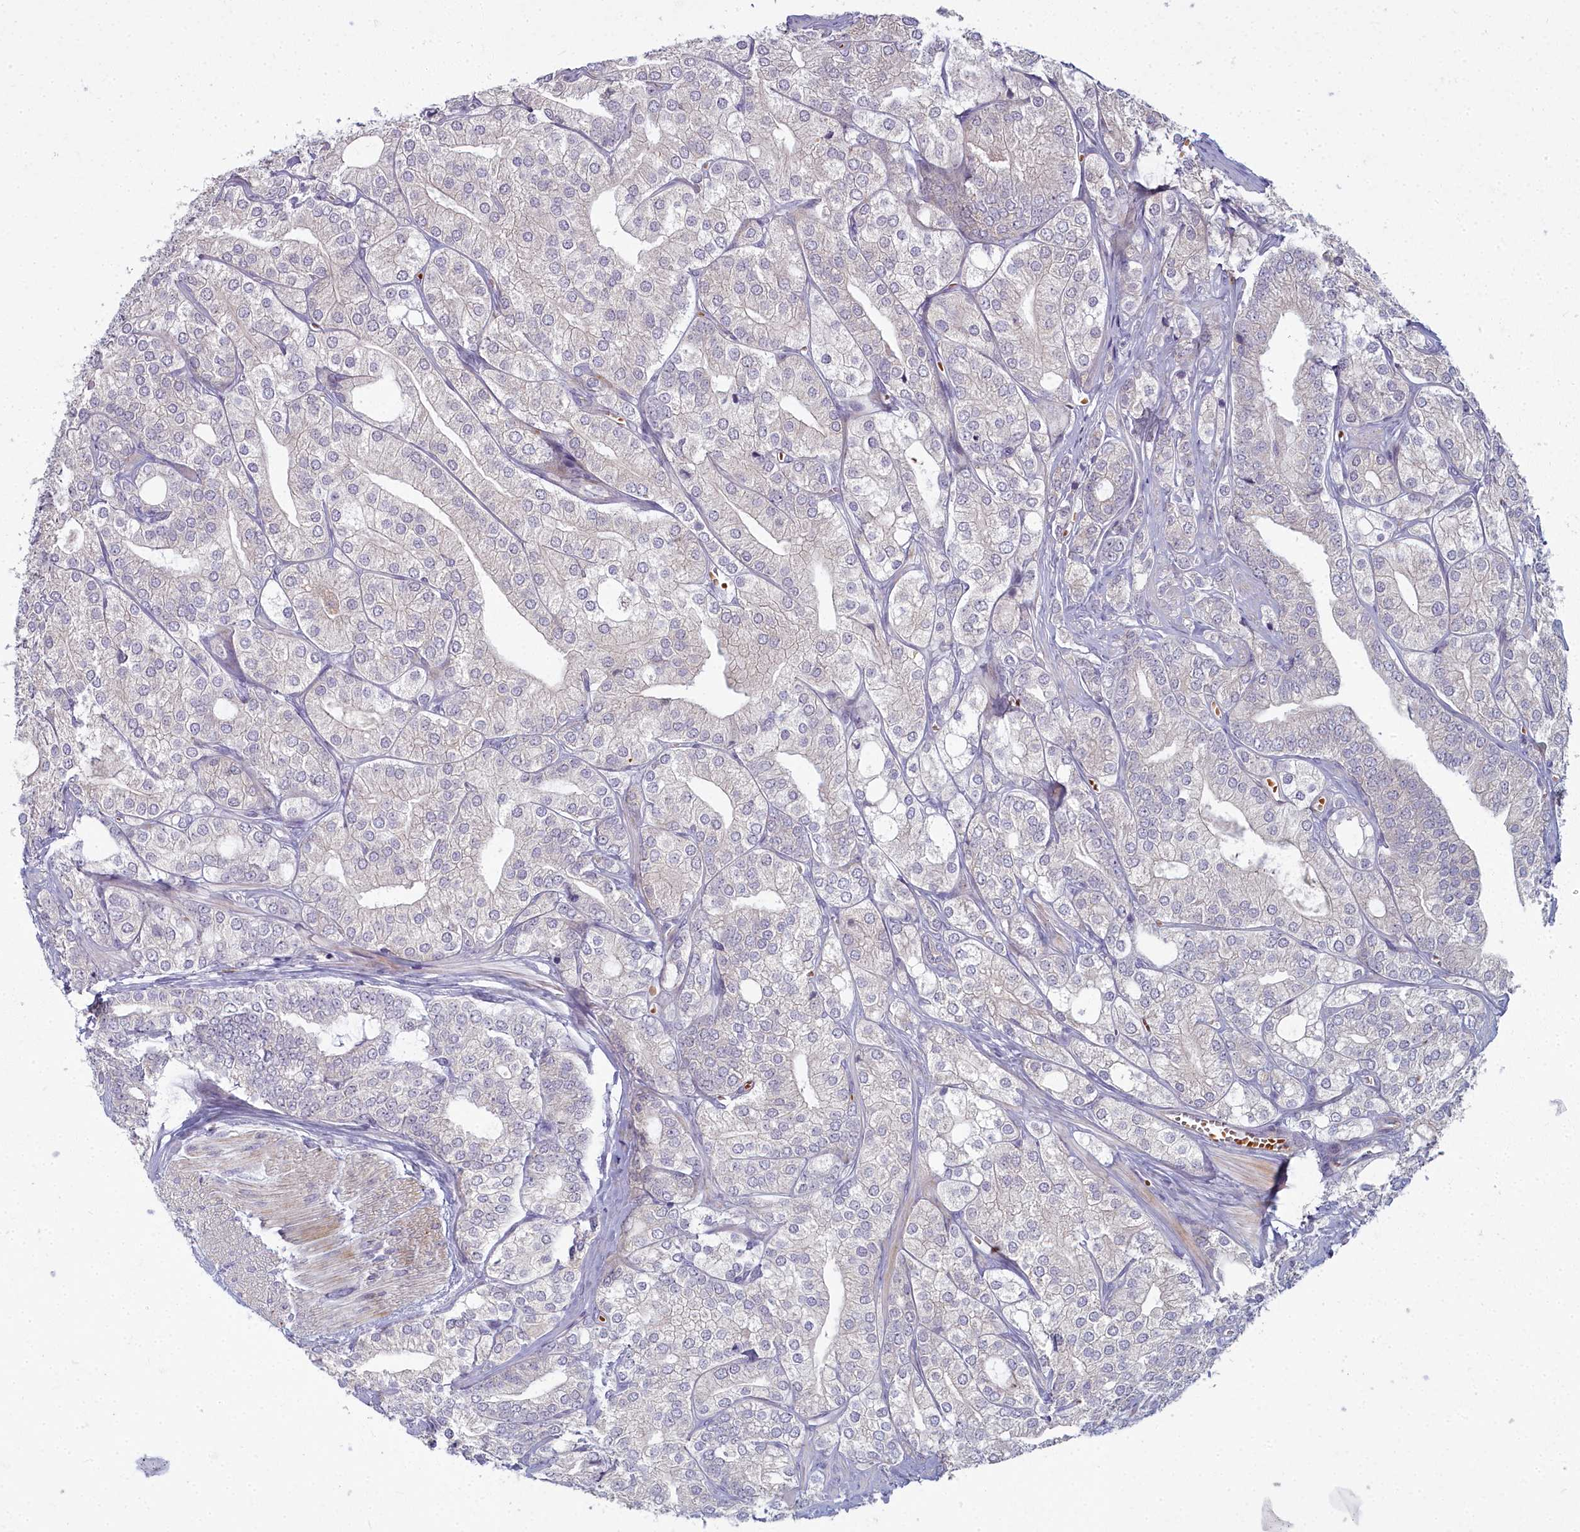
{"staining": {"intensity": "negative", "quantity": "none", "location": "none"}, "tissue": "prostate cancer", "cell_type": "Tumor cells", "image_type": "cancer", "snomed": [{"axis": "morphology", "description": "Adenocarcinoma, High grade"}, {"axis": "topography", "description": "Prostate"}], "caption": "A high-resolution histopathology image shows IHC staining of adenocarcinoma (high-grade) (prostate), which exhibits no significant positivity in tumor cells. The staining is performed using DAB brown chromogen with nuclei counter-stained in using hematoxylin.", "gene": "ARL15", "patient": {"sex": "male", "age": 50}}